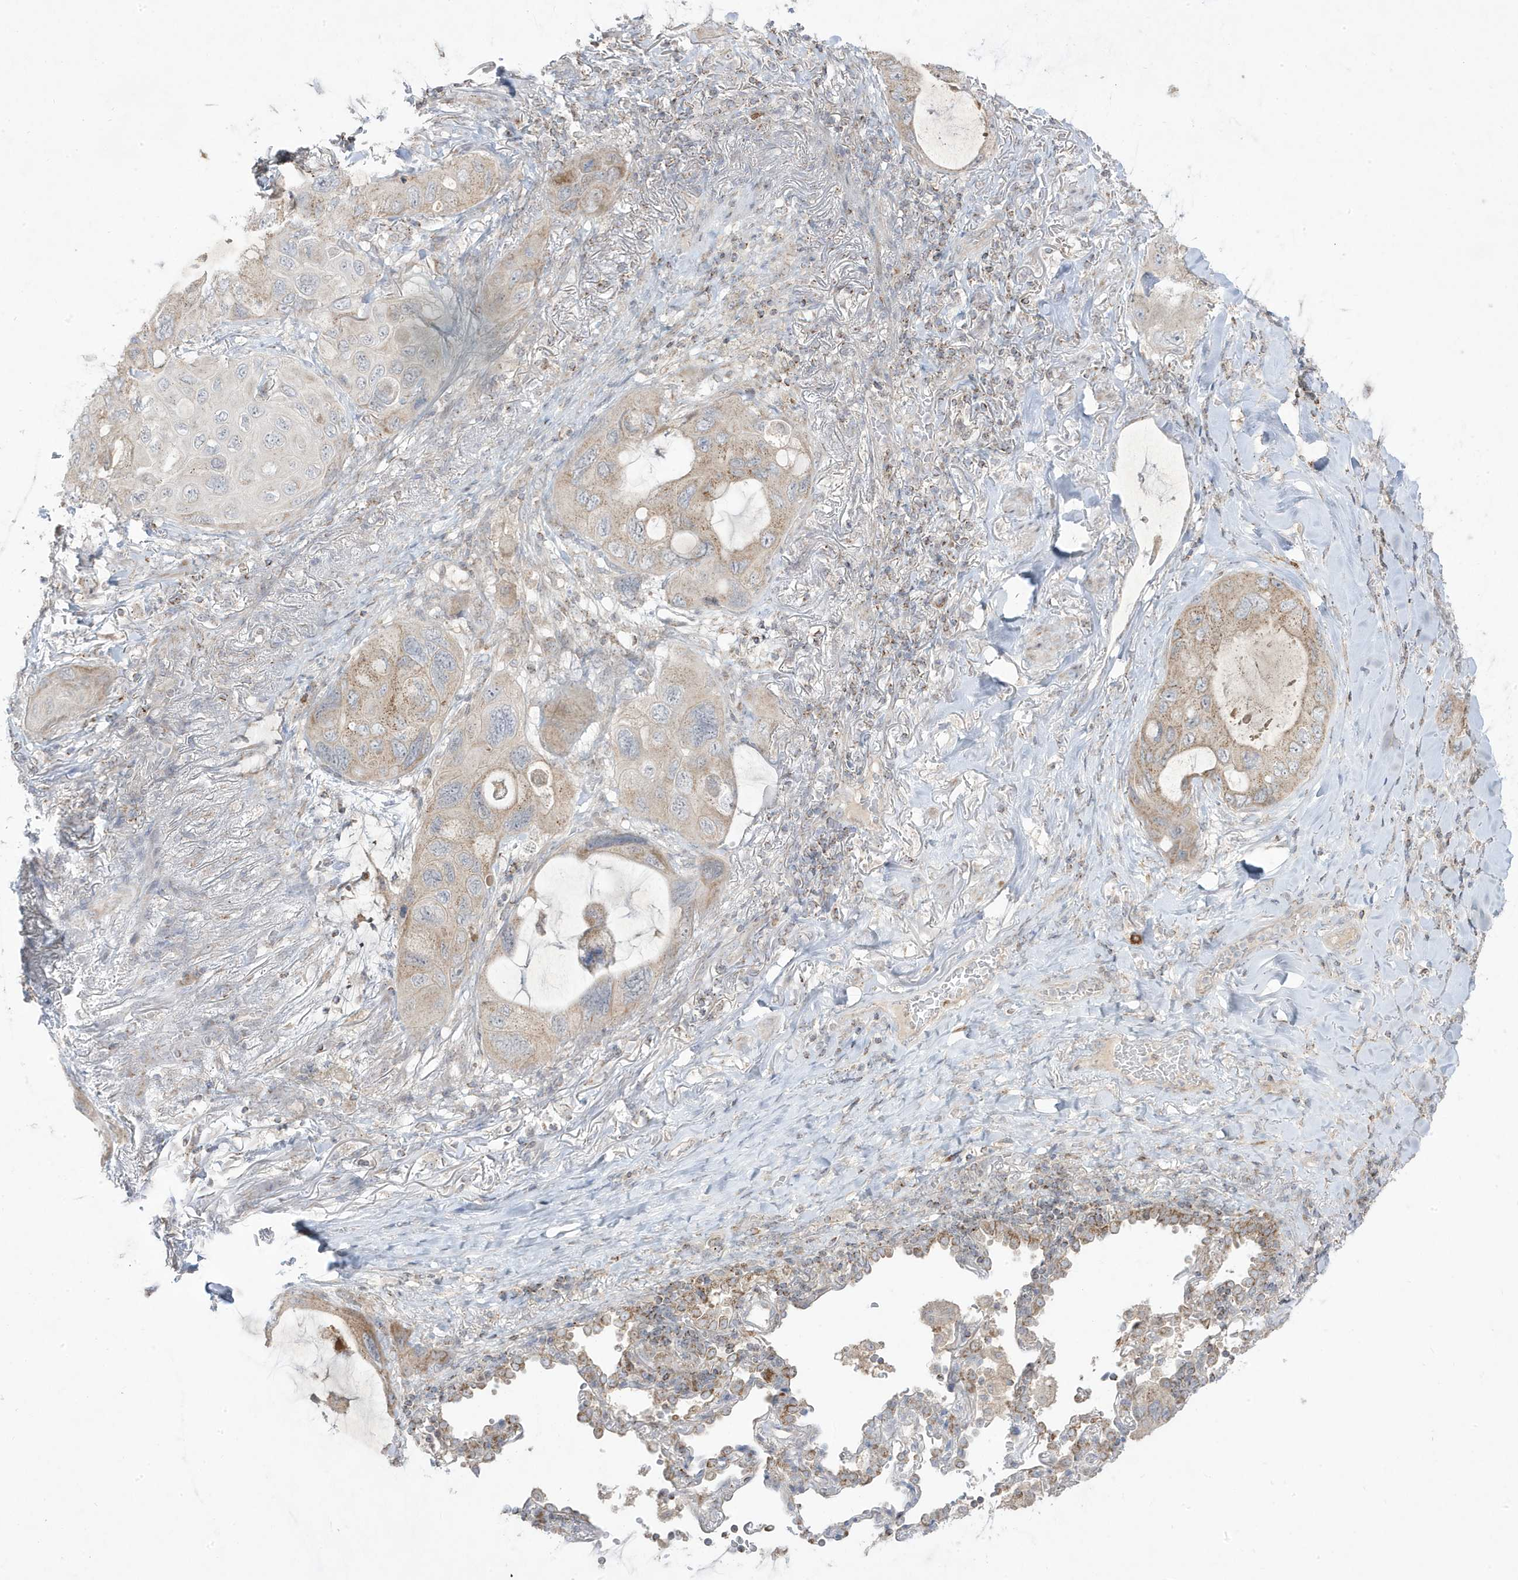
{"staining": {"intensity": "moderate", "quantity": "25%-75%", "location": "cytoplasmic/membranous"}, "tissue": "lung cancer", "cell_type": "Tumor cells", "image_type": "cancer", "snomed": [{"axis": "morphology", "description": "Squamous cell carcinoma, NOS"}, {"axis": "topography", "description": "Lung"}], "caption": "Lung cancer was stained to show a protein in brown. There is medium levels of moderate cytoplasmic/membranous expression in approximately 25%-75% of tumor cells. The staining was performed using DAB to visualize the protein expression in brown, while the nuclei were stained in blue with hematoxylin (Magnification: 20x).", "gene": "ADAMTSL3", "patient": {"sex": "female", "age": 73}}